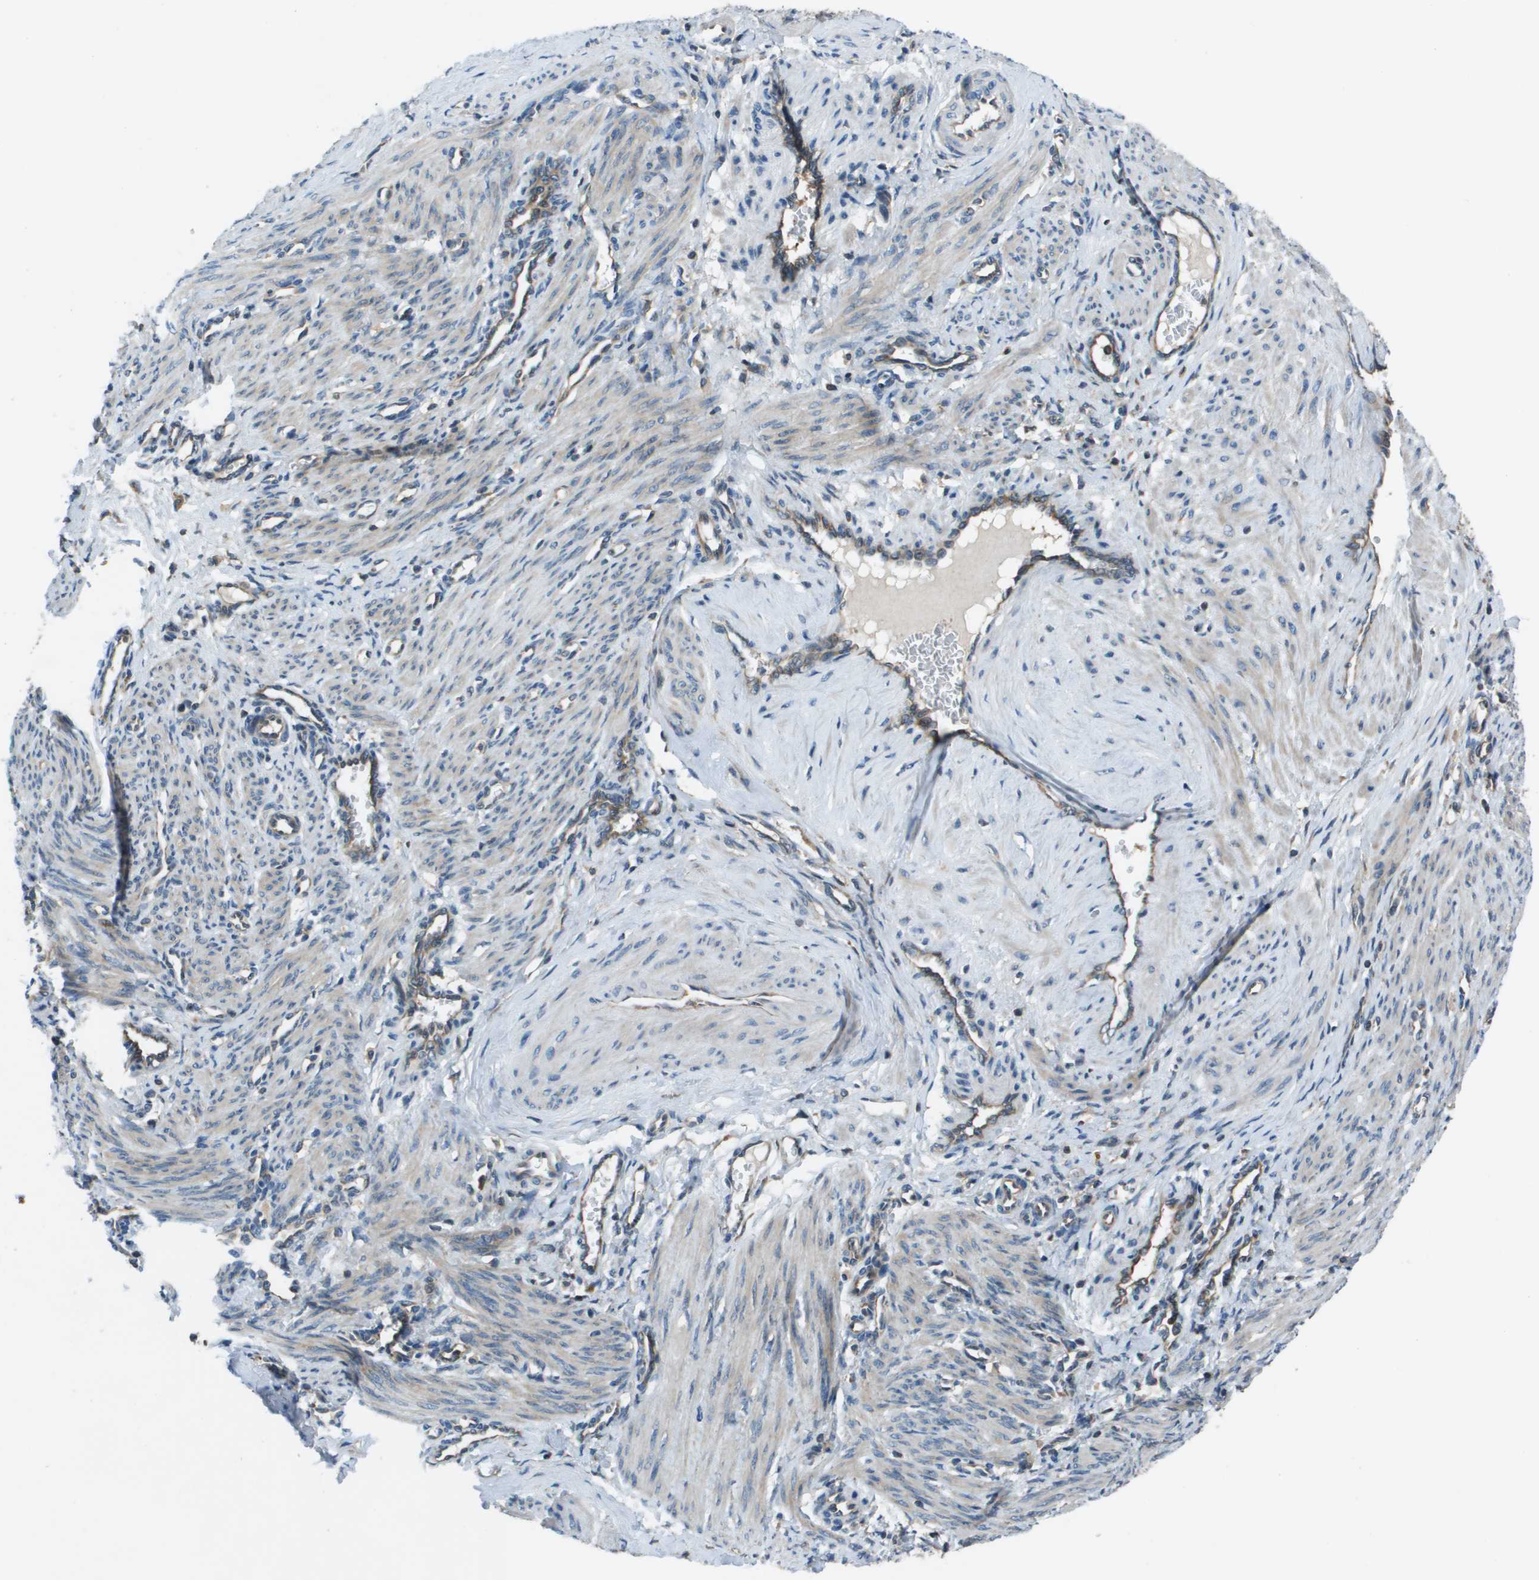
{"staining": {"intensity": "weak", "quantity": ">75%", "location": "cytoplasmic/membranous"}, "tissue": "smooth muscle", "cell_type": "Smooth muscle cells", "image_type": "normal", "snomed": [{"axis": "morphology", "description": "Normal tissue, NOS"}, {"axis": "topography", "description": "Endometrium"}], "caption": "Weak cytoplasmic/membranous protein positivity is appreciated in about >75% of smooth muscle cells in smooth muscle.", "gene": "ARFGAP2", "patient": {"sex": "female", "age": 33}}